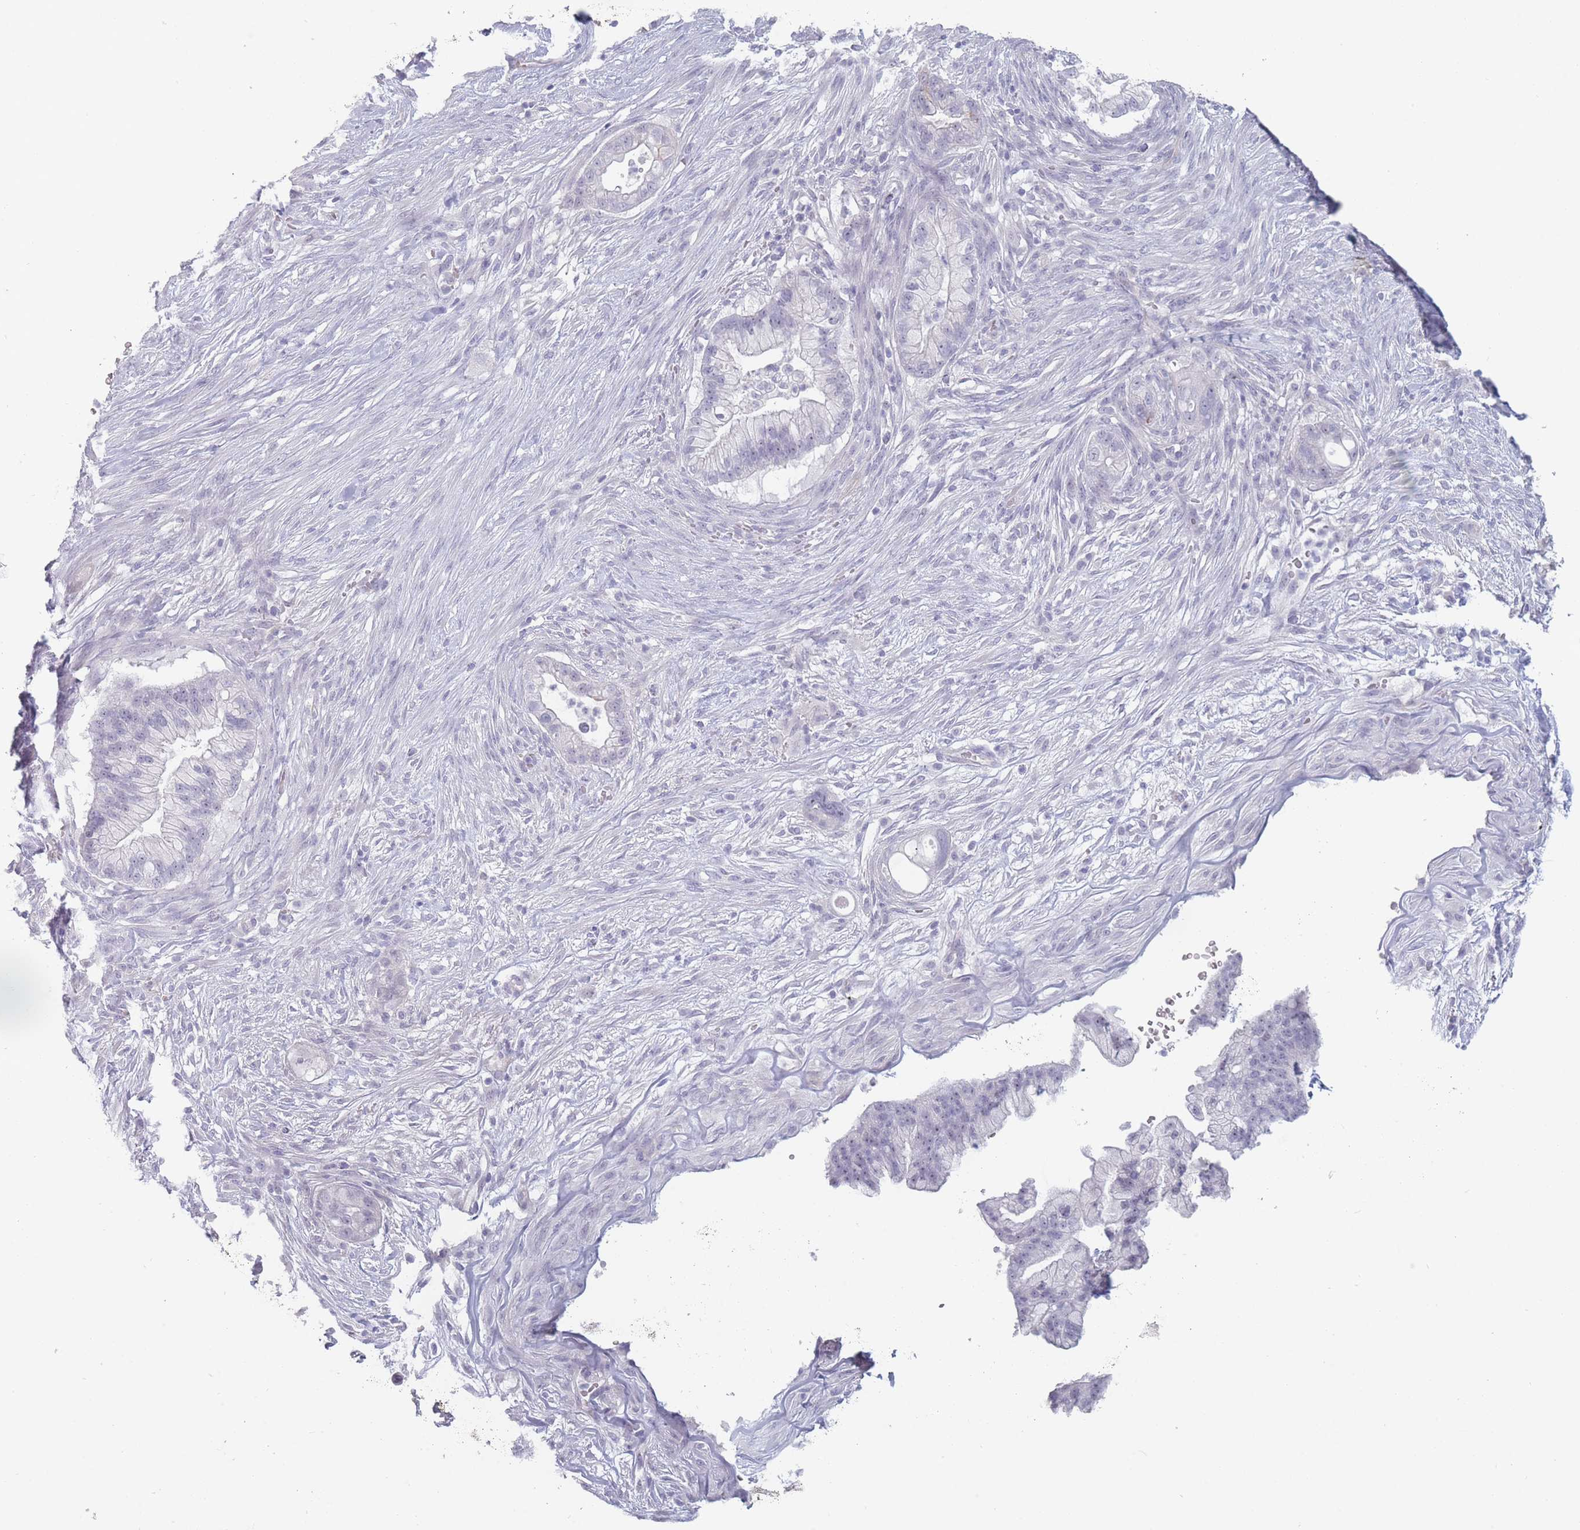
{"staining": {"intensity": "moderate", "quantity": "<25%", "location": "cytoplasmic/membranous"}, "tissue": "pancreatic cancer", "cell_type": "Tumor cells", "image_type": "cancer", "snomed": [{"axis": "morphology", "description": "Adenocarcinoma, NOS"}, {"axis": "topography", "description": "Pancreas"}], "caption": "Tumor cells reveal low levels of moderate cytoplasmic/membranous expression in approximately <25% of cells in human adenocarcinoma (pancreatic).", "gene": "ROS1", "patient": {"sex": "male", "age": 44}}